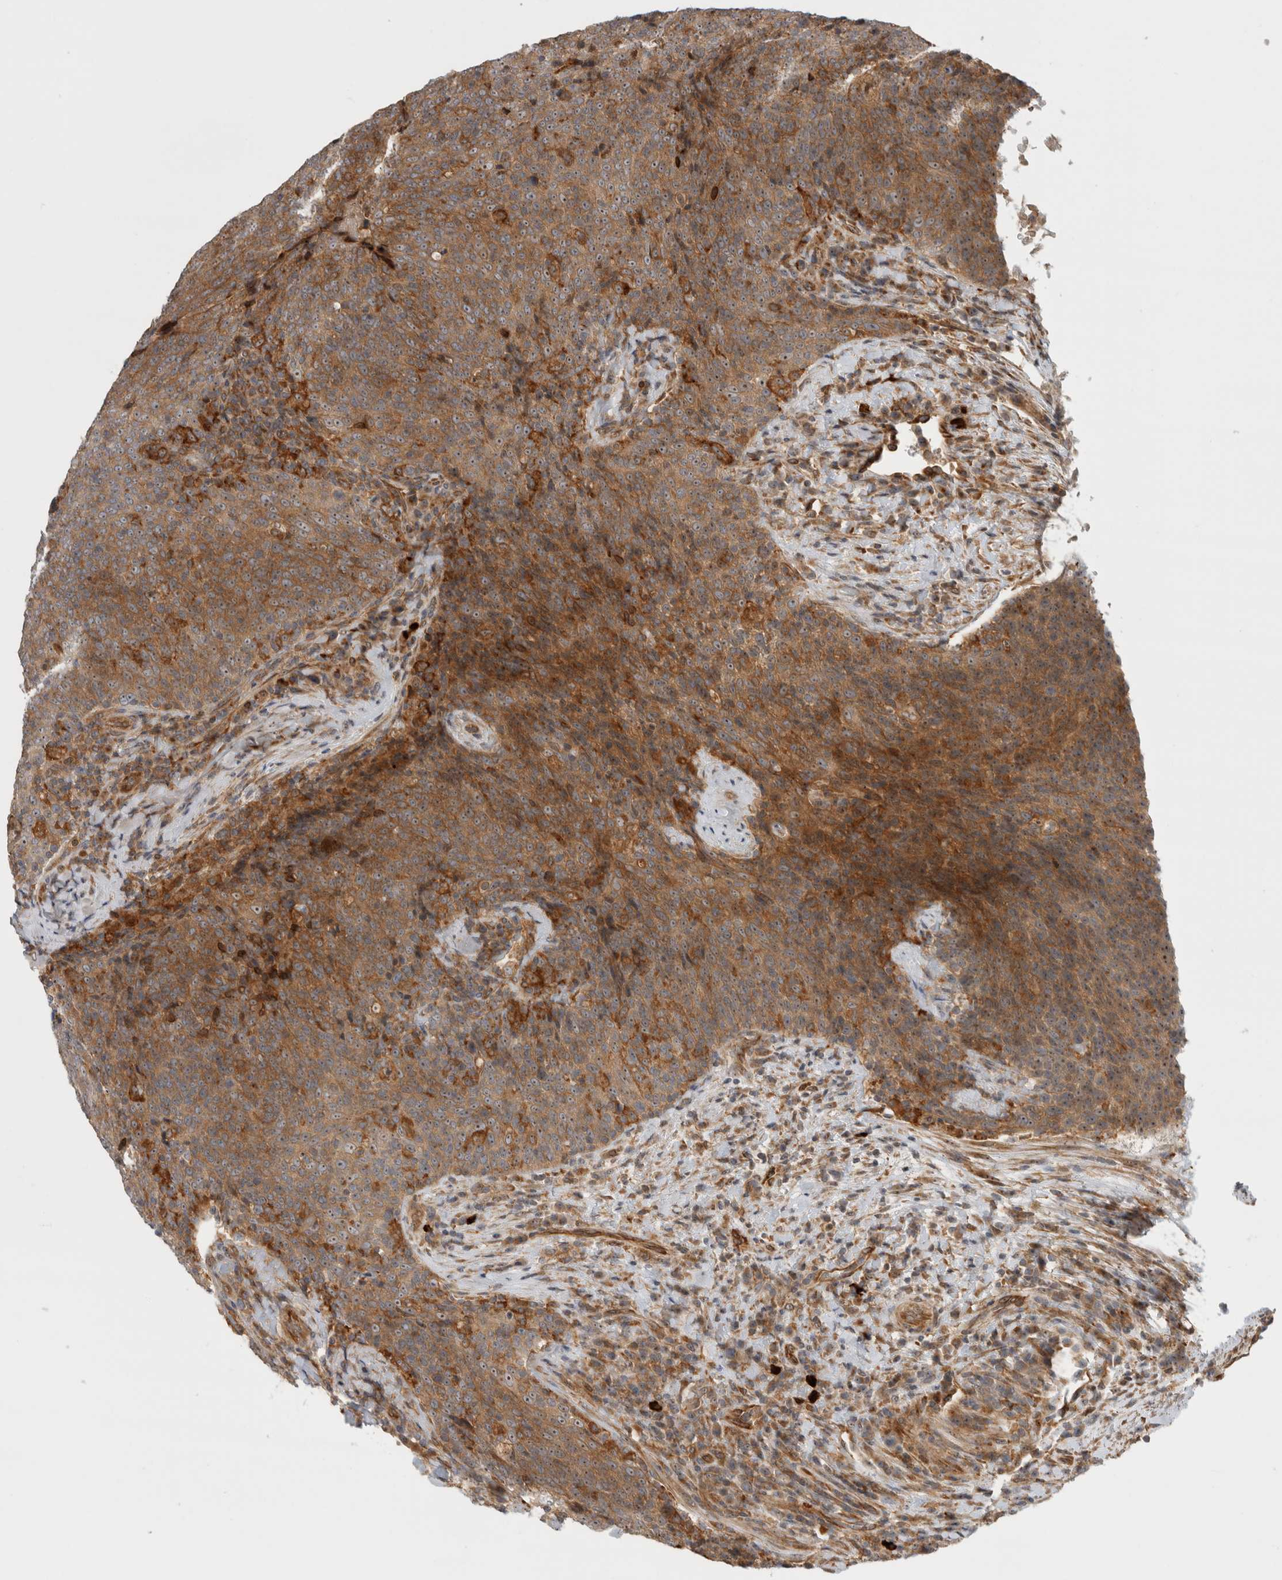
{"staining": {"intensity": "moderate", "quantity": ">75%", "location": "cytoplasmic/membranous,nuclear"}, "tissue": "head and neck cancer", "cell_type": "Tumor cells", "image_type": "cancer", "snomed": [{"axis": "morphology", "description": "Squamous cell carcinoma, NOS"}, {"axis": "morphology", "description": "Squamous cell carcinoma, metastatic, NOS"}, {"axis": "topography", "description": "Lymph node"}, {"axis": "topography", "description": "Head-Neck"}], "caption": "IHC image of neoplastic tissue: human head and neck cancer stained using immunohistochemistry demonstrates medium levels of moderate protein expression localized specifically in the cytoplasmic/membranous and nuclear of tumor cells, appearing as a cytoplasmic/membranous and nuclear brown color.", "gene": "WASF2", "patient": {"sex": "male", "age": 62}}